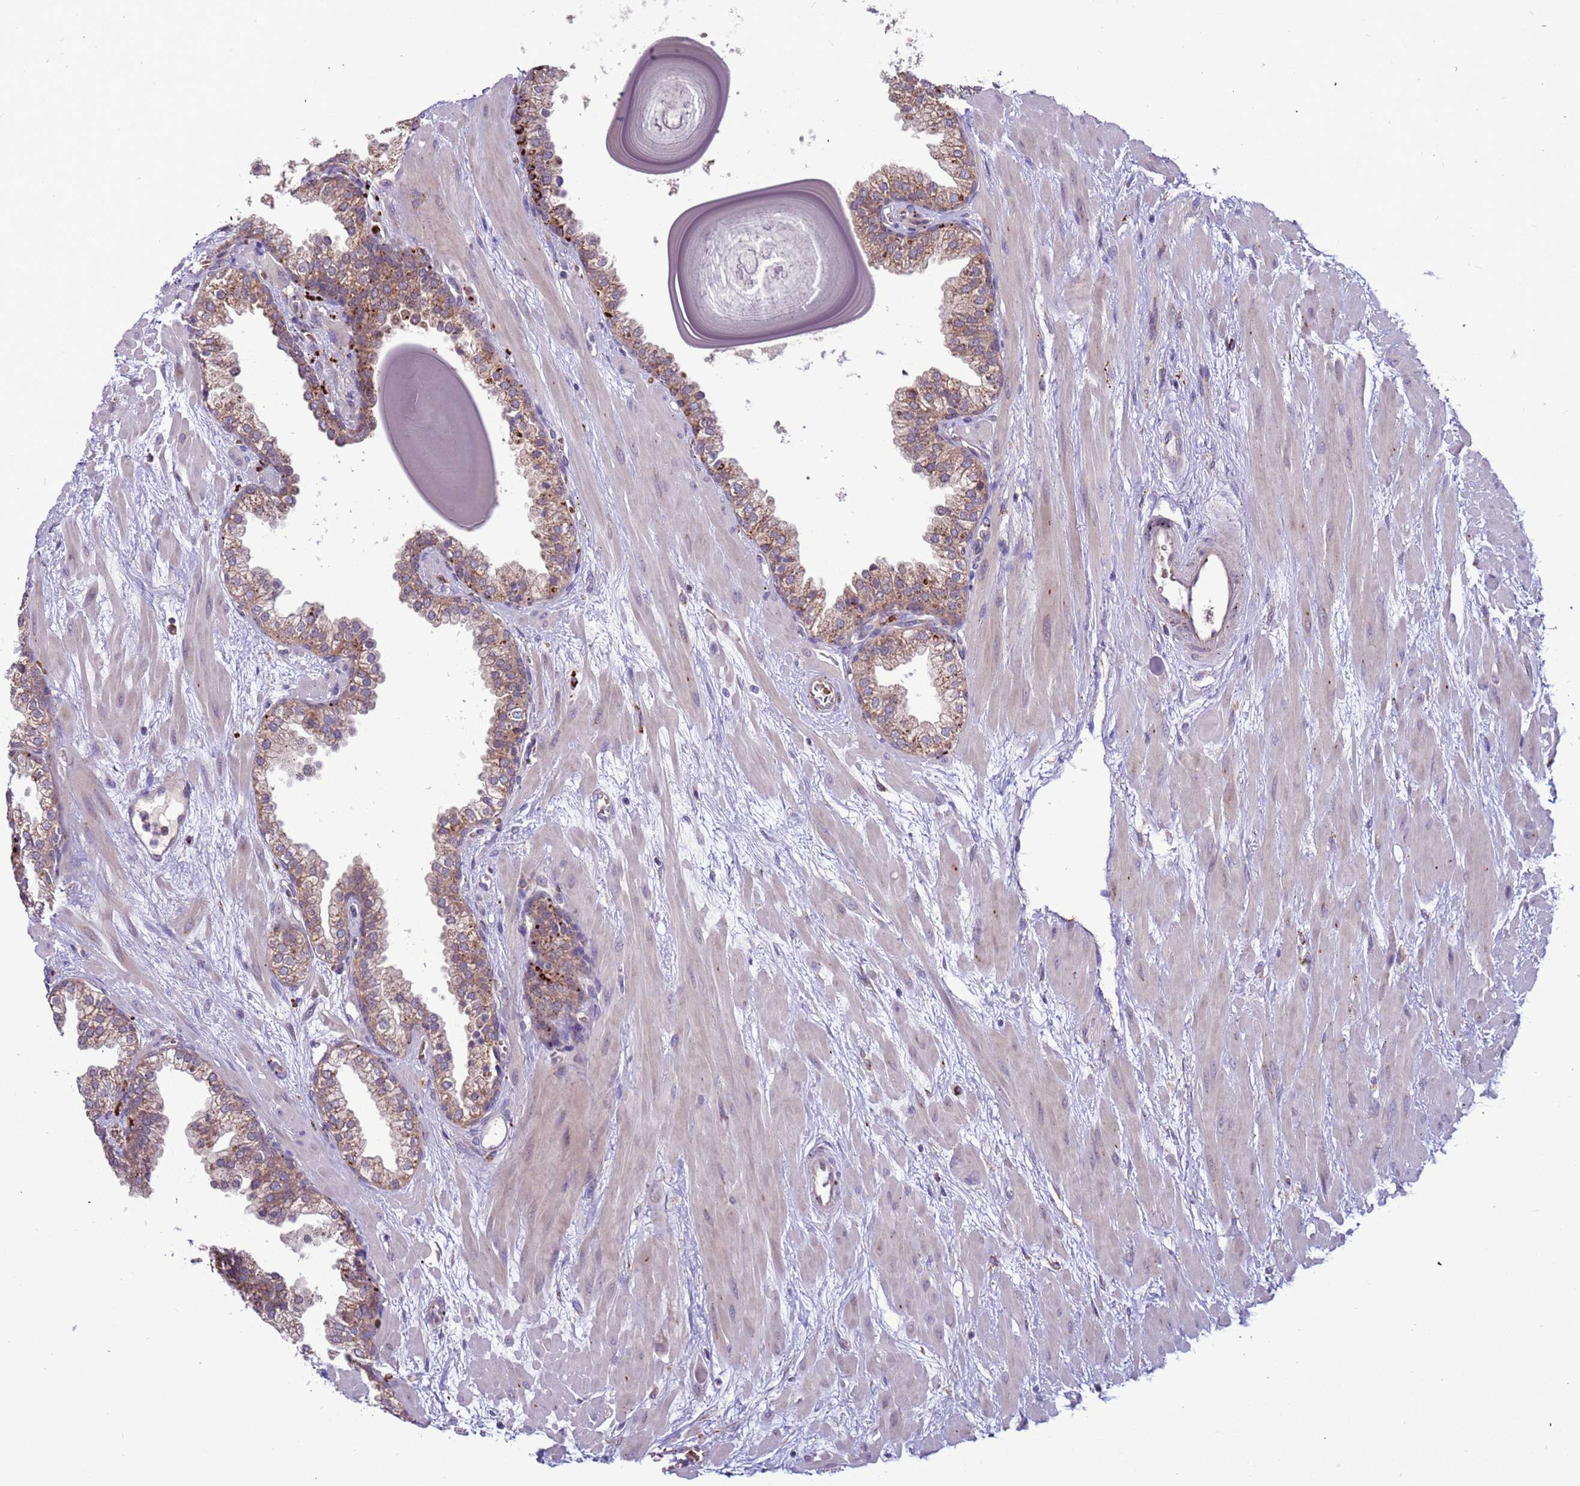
{"staining": {"intensity": "moderate", "quantity": "25%-75%", "location": "cytoplasmic/membranous"}, "tissue": "prostate", "cell_type": "Glandular cells", "image_type": "normal", "snomed": [{"axis": "morphology", "description": "Normal tissue, NOS"}, {"axis": "topography", "description": "Prostate"}], "caption": "Immunohistochemical staining of unremarkable prostate reveals medium levels of moderate cytoplasmic/membranous staining in approximately 25%-75% of glandular cells. The staining was performed using DAB, with brown indicating positive protein expression. Nuclei are stained blue with hematoxylin.", "gene": "VPS36", "patient": {"sex": "male", "age": 48}}